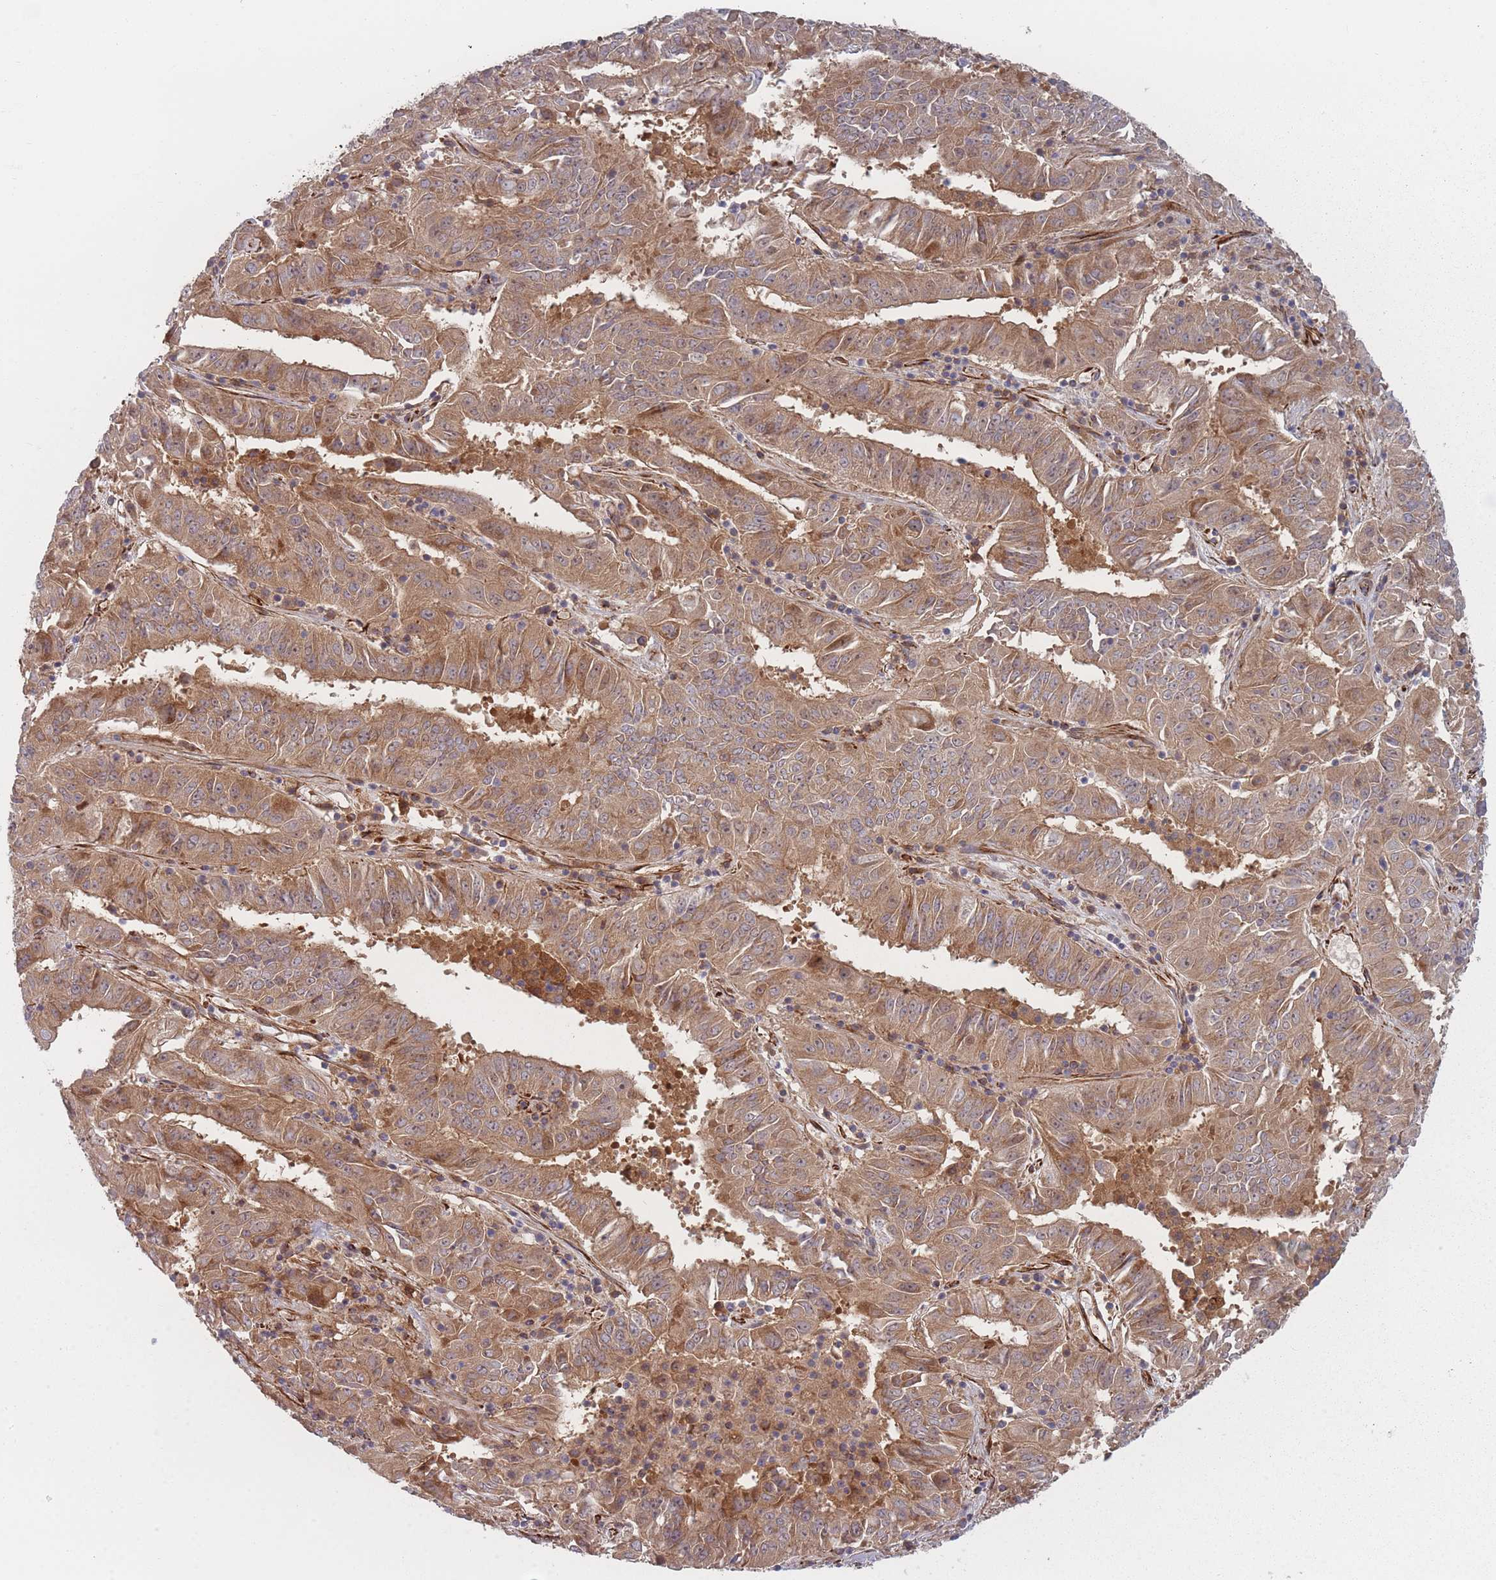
{"staining": {"intensity": "moderate", "quantity": ">75%", "location": "cytoplasmic/membranous"}, "tissue": "pancreatic cancer", "cell_type": "Tumor cells", "image_type": "cancer", "snomed": [{"axis": "morphology", "description": "Adenocarcinoma, NOS"}, {"axis": "topography", "description": "Pancreas"}], "caption": "Adenocarcinoma (pancreatic) was stained to show a protein in brown. There is medium levels of moderate cytoplasmic/membranous expression in about >75% of tumor cells.", "gene": "EEF1AKMT2", "patient": {"sex": "male", "age": 63}}